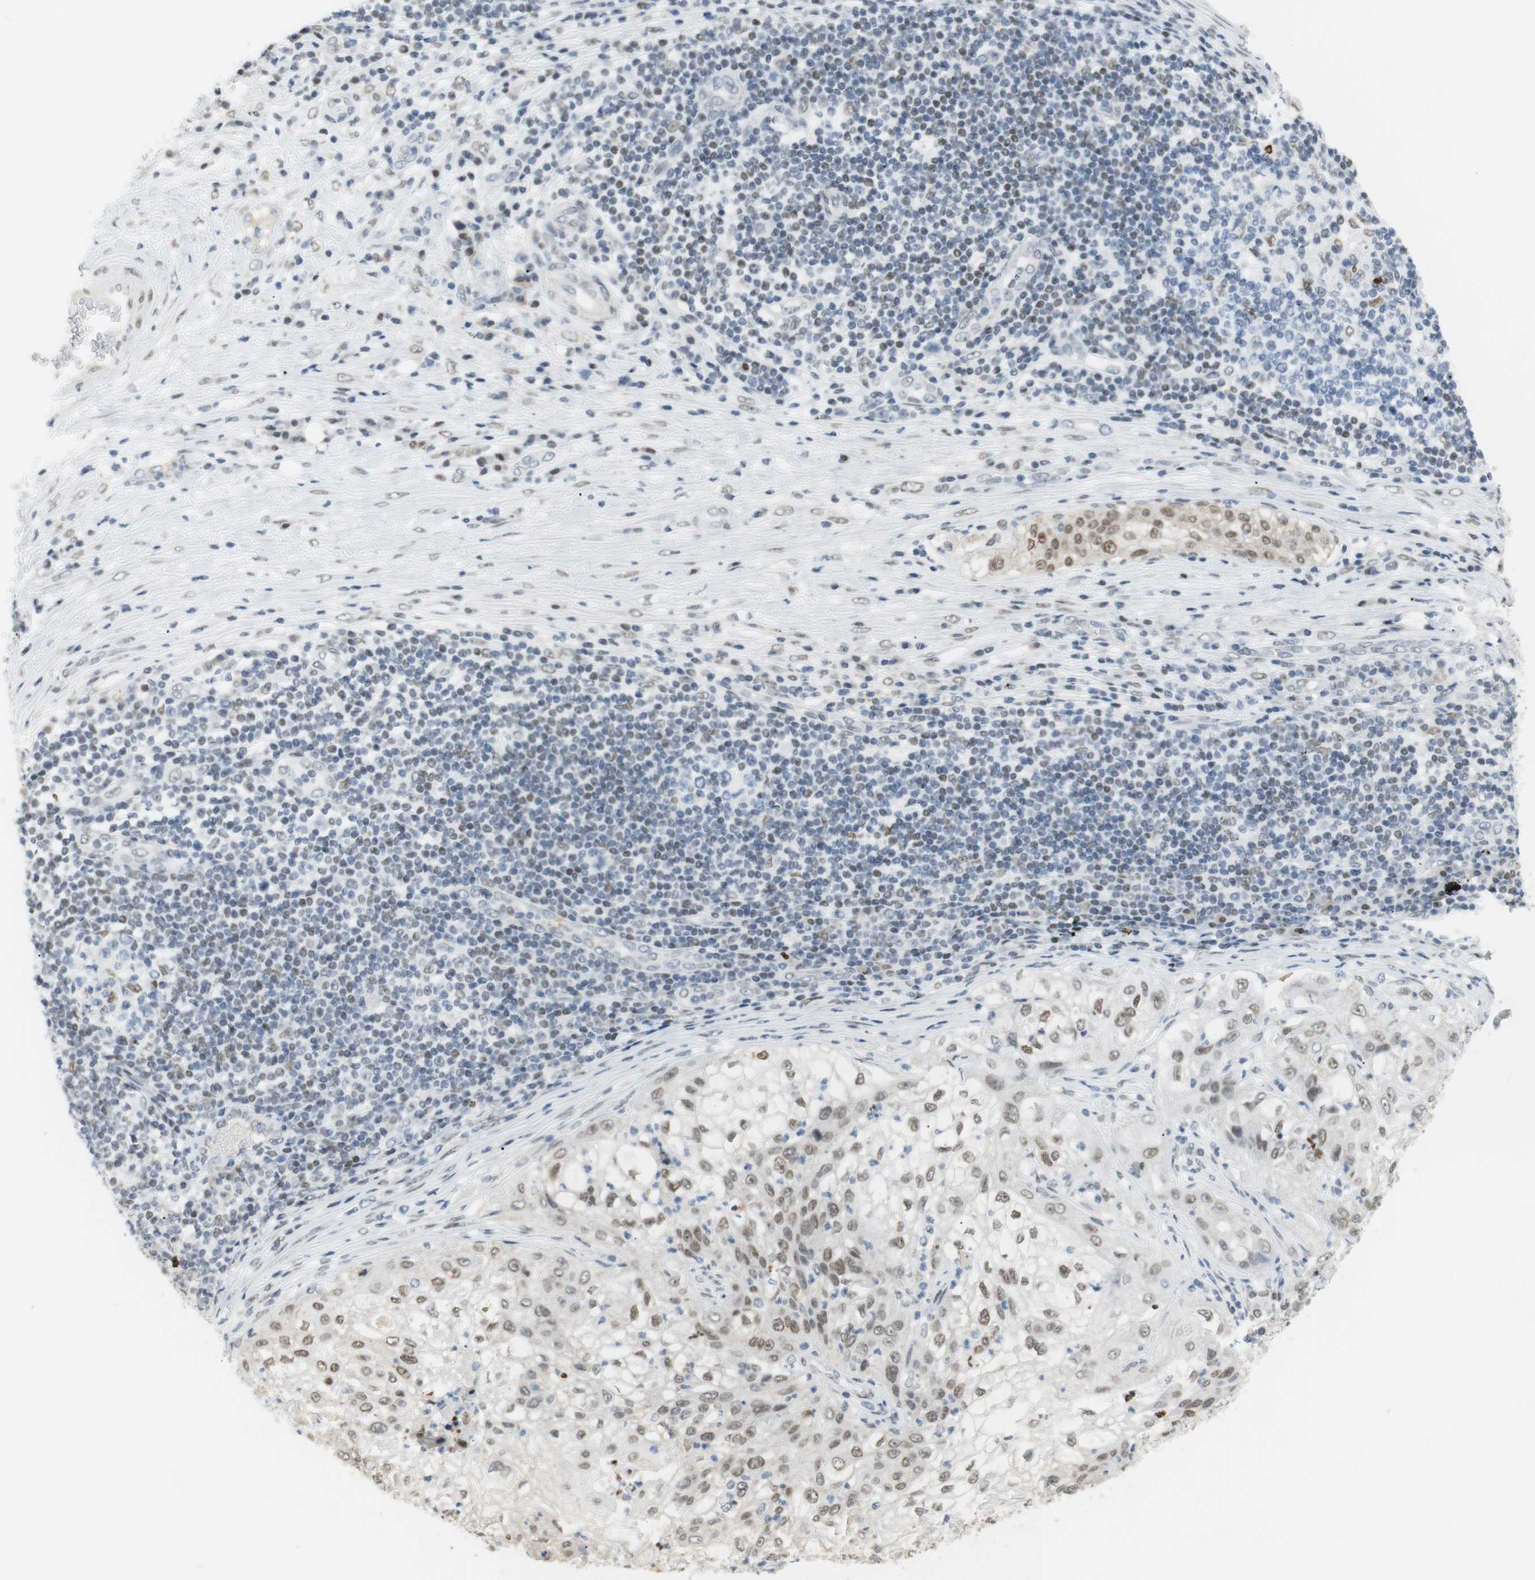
{"staining": {"intensity": "moderate", "quantity": "25%-75%", "location": "nuclear"}, "tissue": "lung cancer", "cell_type": "Tumor cells", "image_type": "cancer", "snomed": [{"axis": "morphology", "description": "Inflammation, NOS"}, {"axis": "morphology", "description": "Squamous cell carcinoma, NOS"}, {"axis": "topography", "description": "Lymph node"}, {"axis": "topography", "description": "Soft tissue"}, {"axis": "topography", "description": "Lung"}], "caption": "Tumor cells display medium levels of moderate nuclear expression in approximately 25%-75% of cells in human lung squamous cell carcinoma.", "gene": "BMI1", "patient": {"sex": "male", "age": 66}}